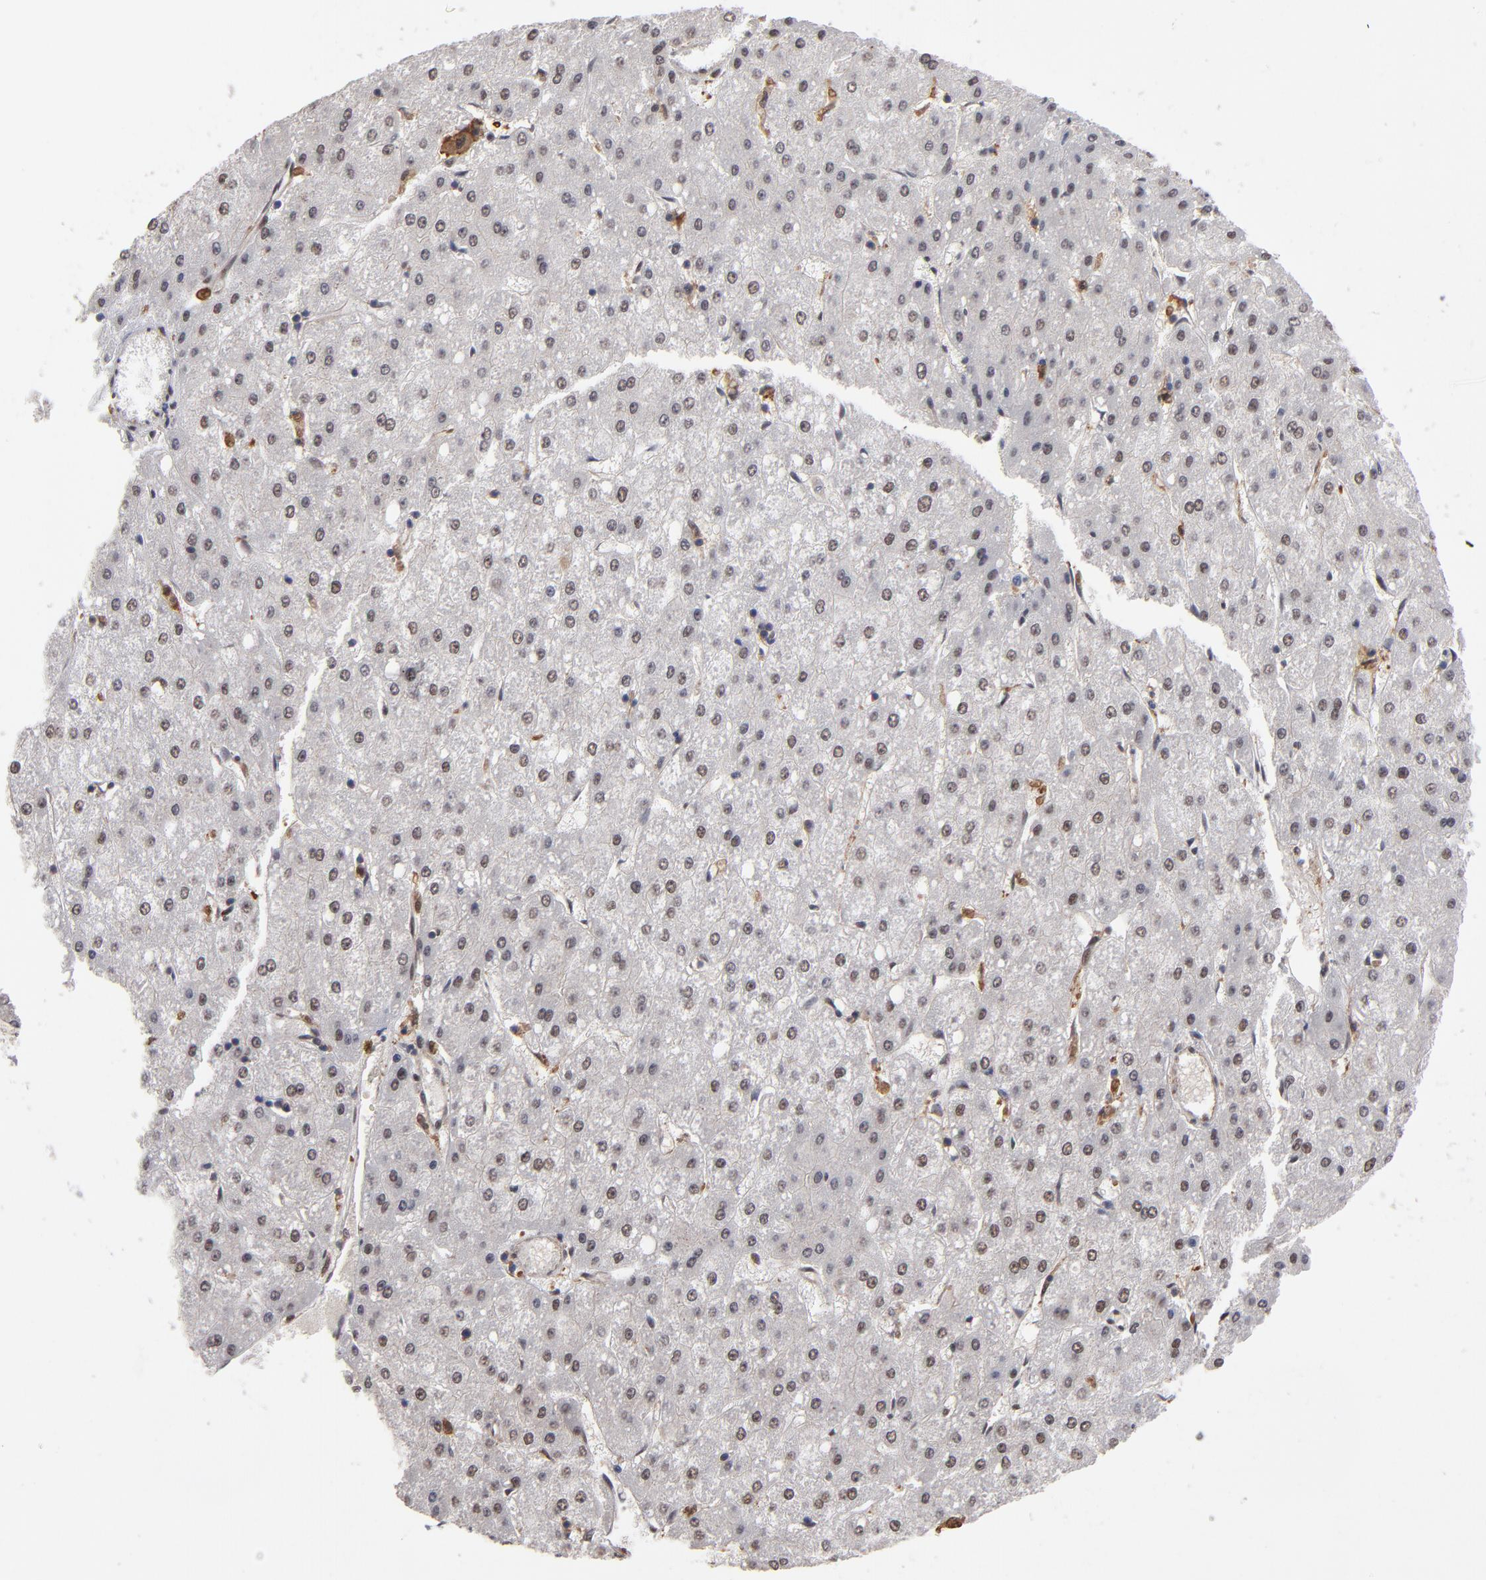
{"staining": {"intensity": "weak", "quantity": "25%-75%", "location": "nuclear"}, "tissue": "liver cancer", "cell_type": "Tumor cells", "image_type": "cancer", "snomed": [{"axis": "morphology", "description": "Carcinoma, Hepatocellular, NOS"}, {"axis": "topography", "description": "Liver"}], "caption": "Protein staining of liver cancer (hepatocellular carcinoma) tissue reveals weak nuclear positivity in approximately 25%-75% of tumor cells.", "gene": "HUWE1", "patient": {"sex": "female", "age": 52}}